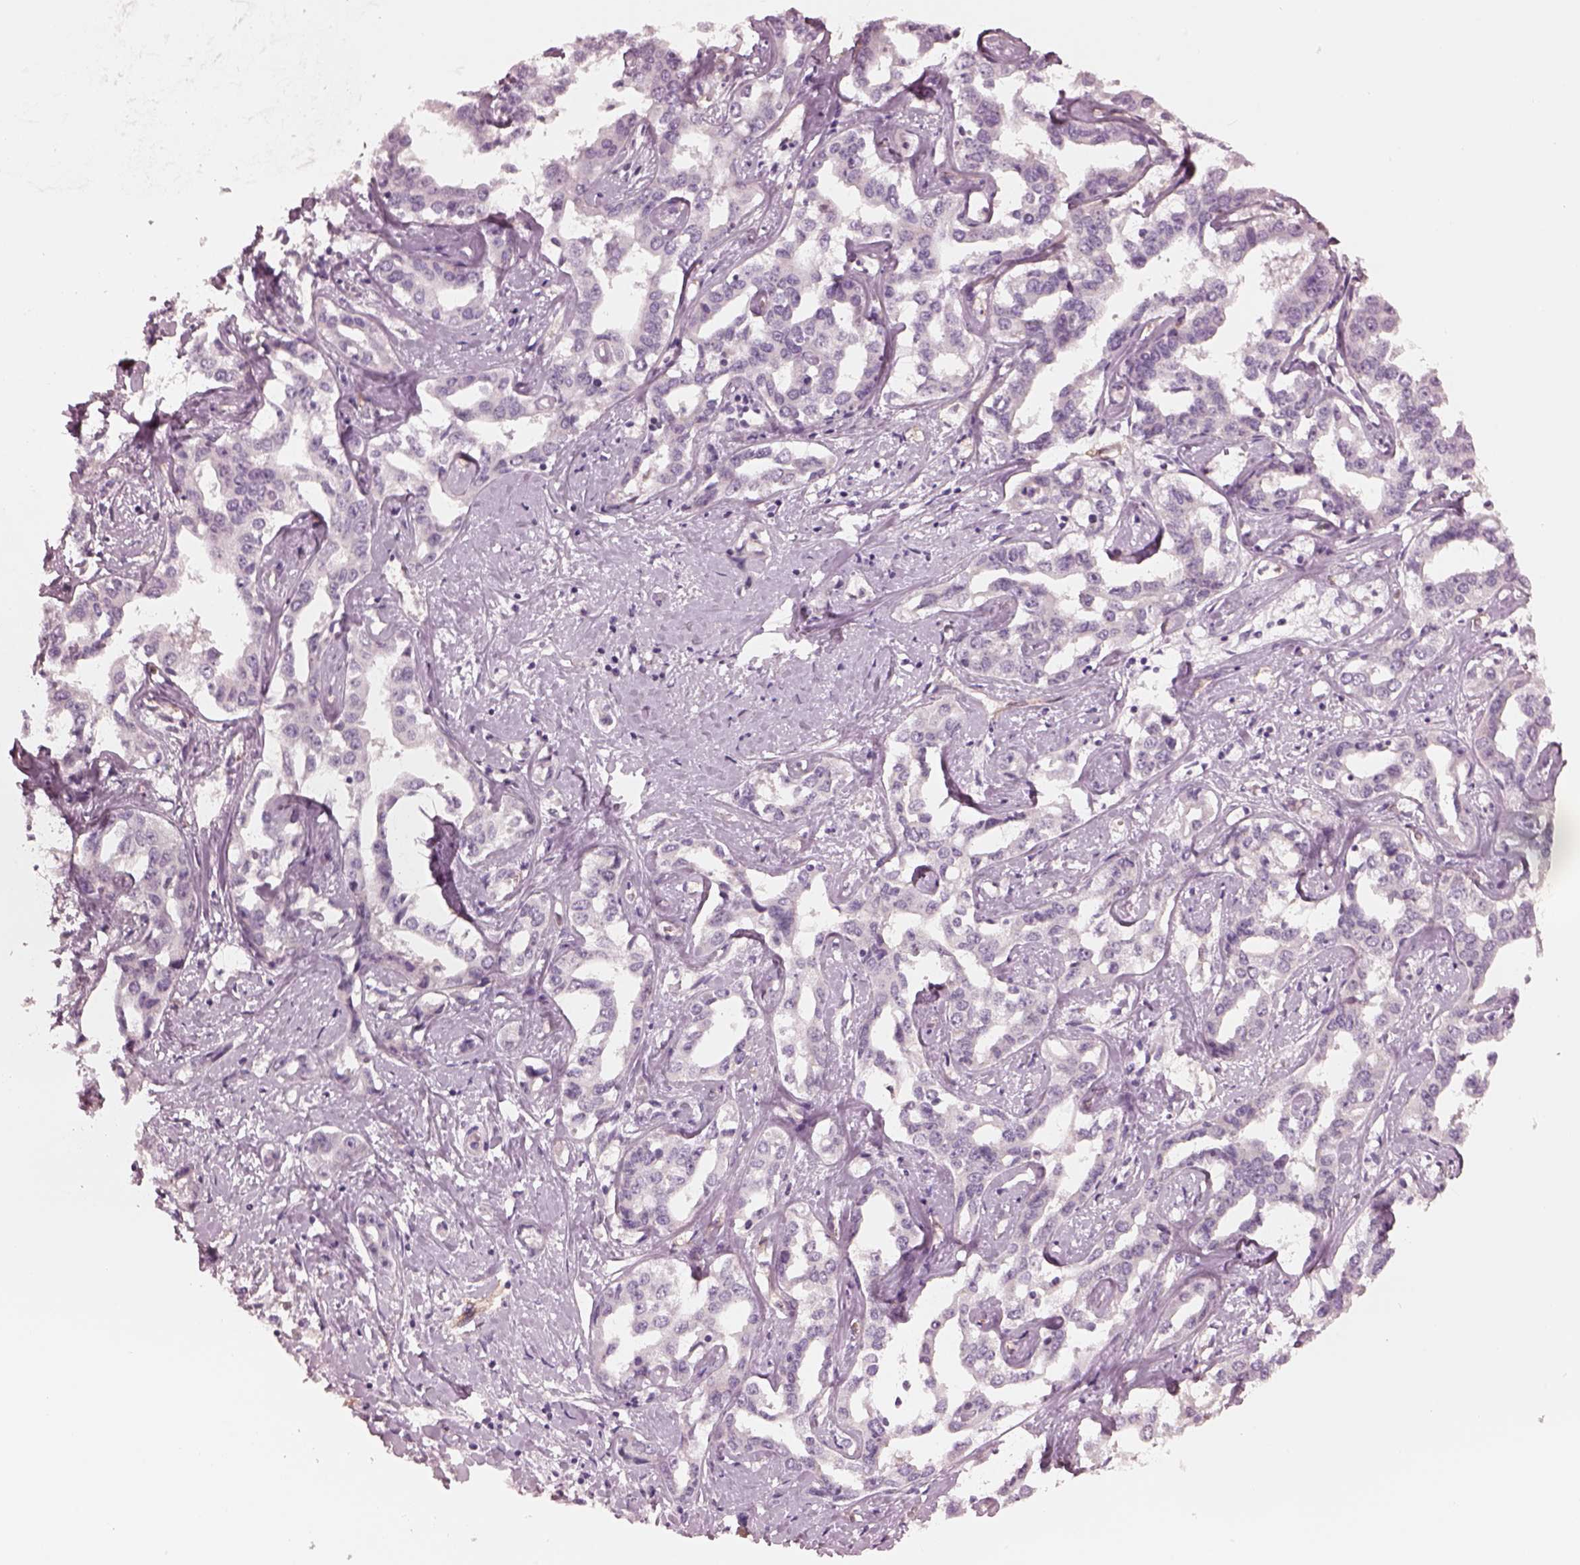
{"staining": {"intensity": "negative", "quantity": "none", "location": "none"}, "tissue": "liver cancer", "cell_type": "Tumor cells", "image_type": "cancer", "snomed": [{"axis": "morphology", "description": "Cholangiocarcinoma"}, {"axis": "topography", "description": "Liver"}], "caption": "High magnification brightfield microscopy of liver cholangiocarcinoma stained with DAB (3,3'-diaminobenzidine) (brown) and counterstained with hematoxylin (blue): tumor cells show no significant positivity.", "gene": "EIF4E1B", "patient": {"sex": "male", "age": 59}}